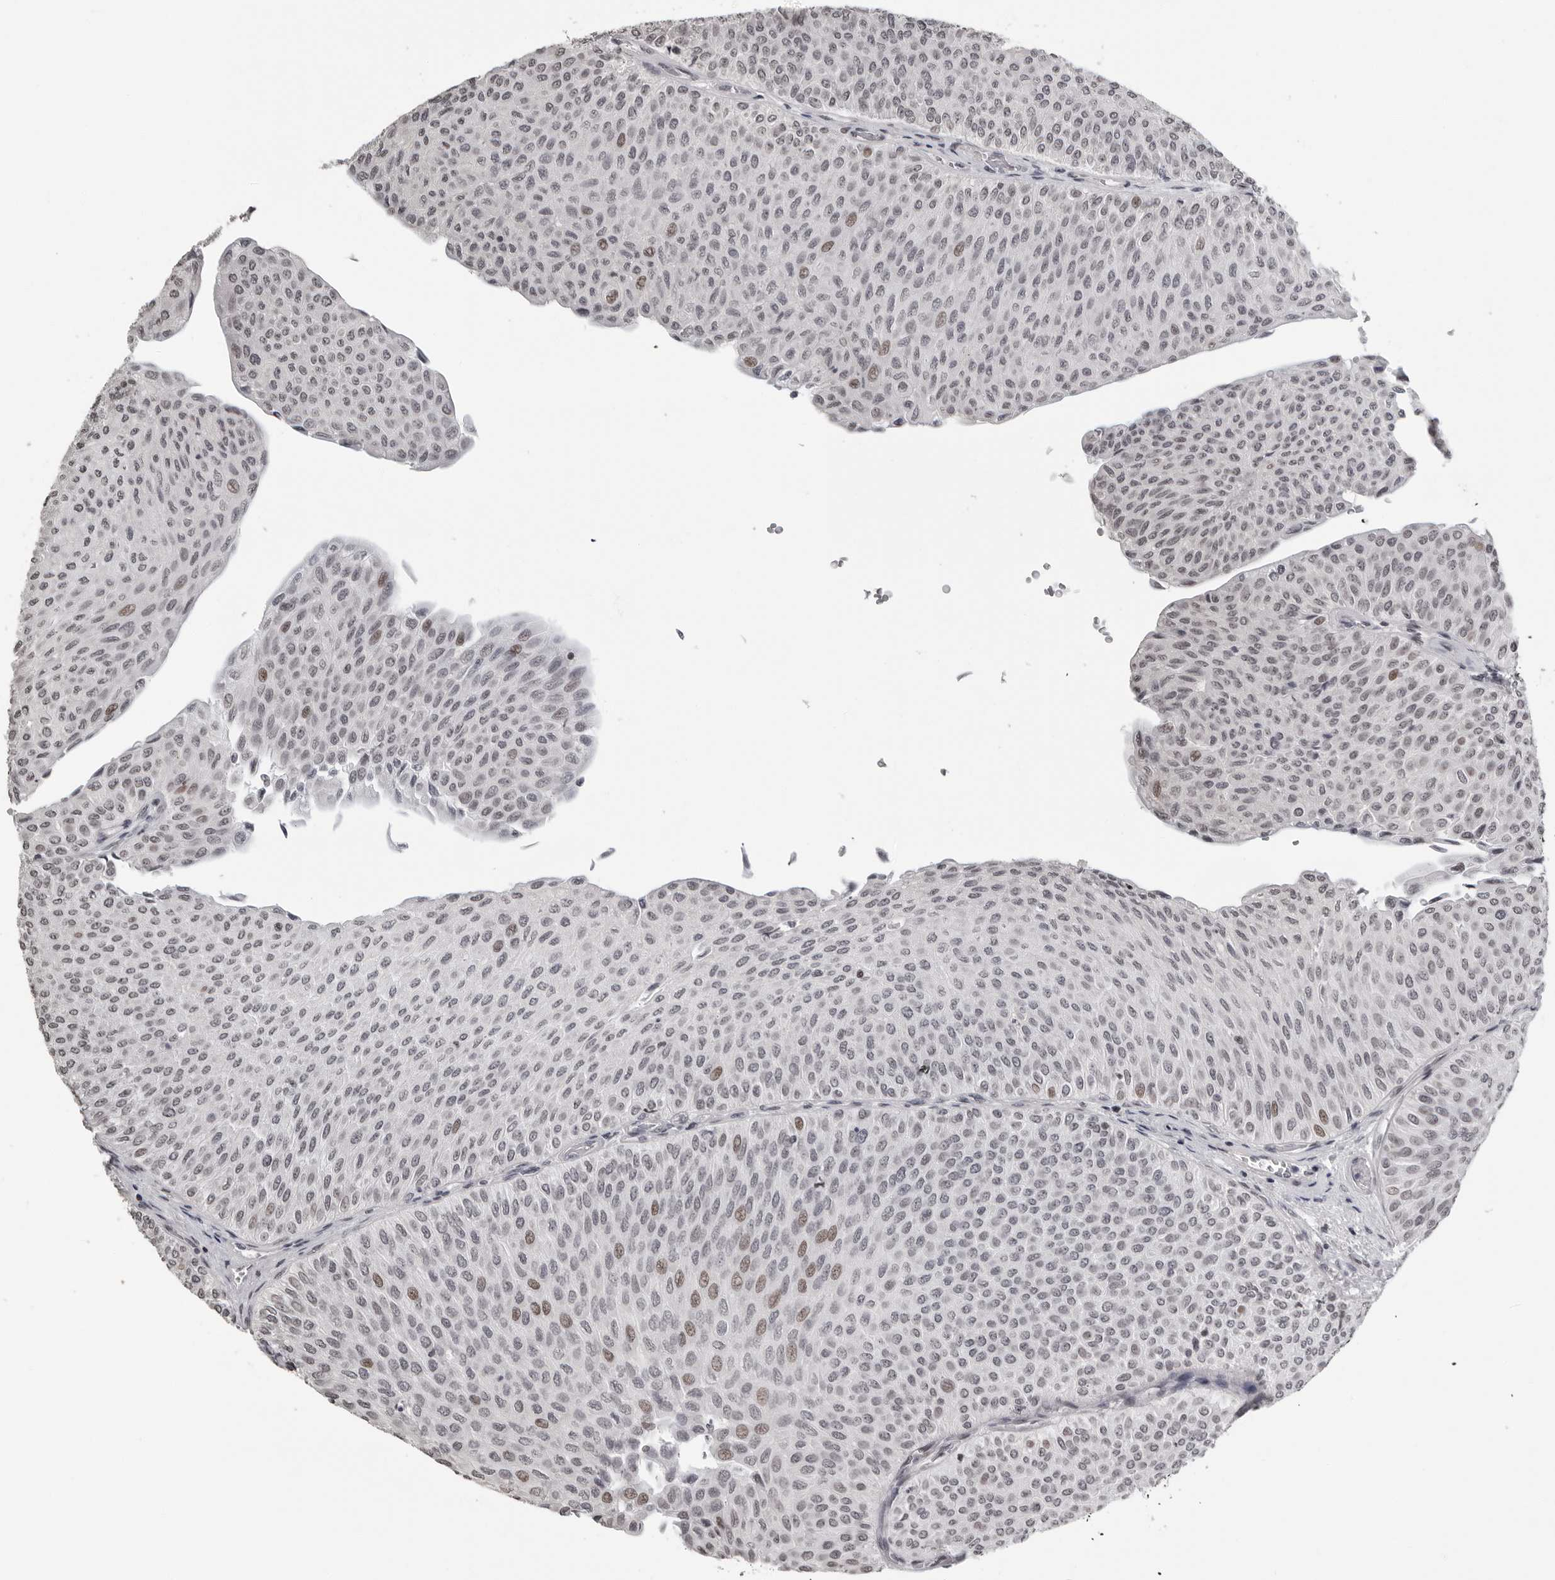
{"staining": {"intensity": "weak", "quantity": "<25%", "location": "nuclear"}, "tissue": "urothelial cancer", "cell_type": "Tumor cells", "image_type": "cancer", "snomed": [{"axis": "morphology", "description": "Urothelial carcinoma, Low grade"}, {"axis": "topography", "description": "Urinary bladder"}], "caption": "Immunohistochemical staining of urothelial cancer demonstrates no significant positivity in tumor cells. (DAB IHC, high magnification).", "gene": "ORC1", "patient": {"sex": "male", "age": 78}}